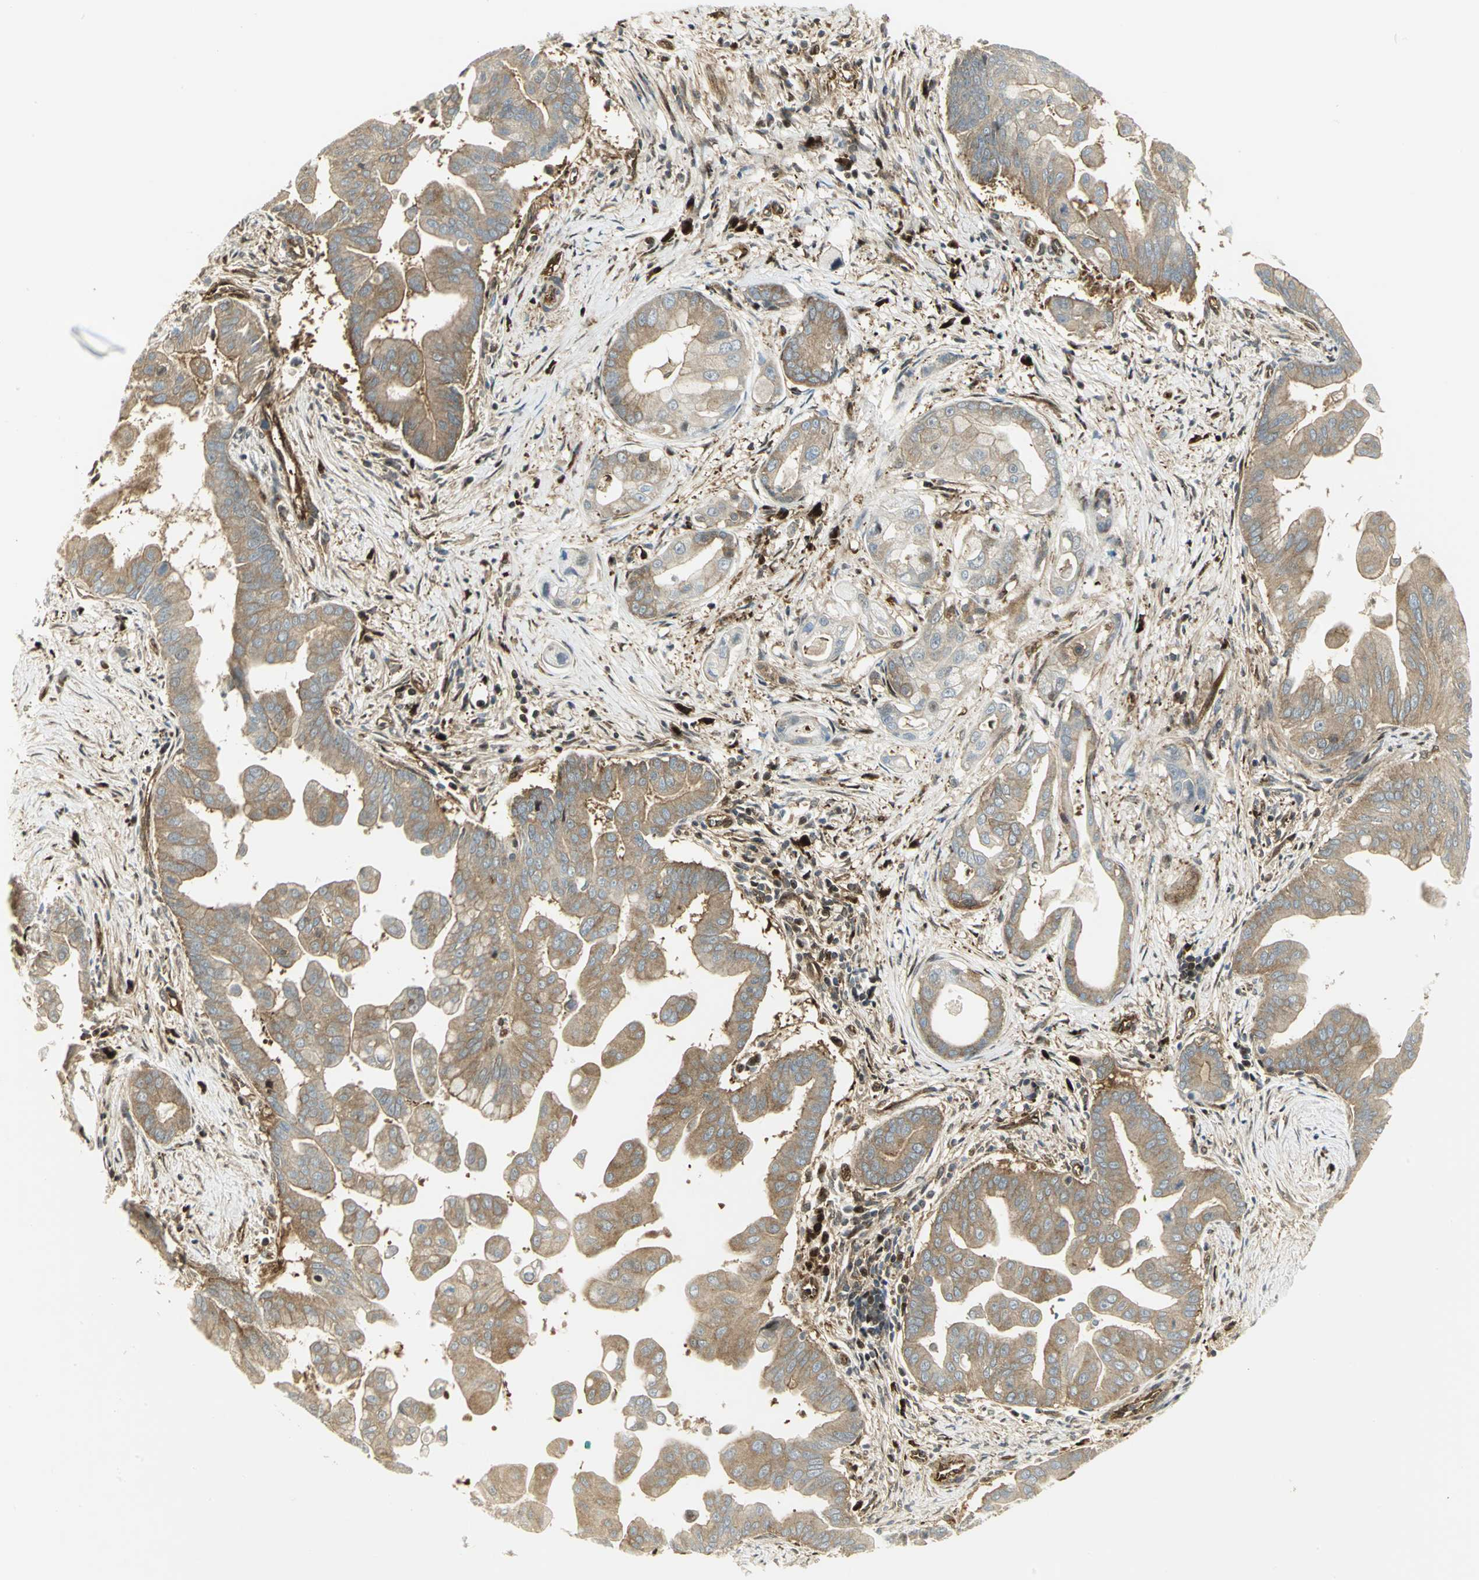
{"staining": {"intensity": "moderate", "quantity": ">75%", "location": "cytoplasmic/membranous"}, "tissue": "pancreatic cancer", "cell_type": "Tumor cells", "image_type": "cancer", "snomed": [{"axis": "morphology", "description": "Adenocarcinoma, NOS"}, {"axis": "topography", "description": "Pancreas"}], "caption": "Adenocarcinoma (pancreatic) was stained to show a protein in brown. There is medium levels of moderate cytoplasmic/membranous positivity in about >75% of tumor cells.", "gene": "EEA1", "patient": {"sex": "female", "age": 75}}